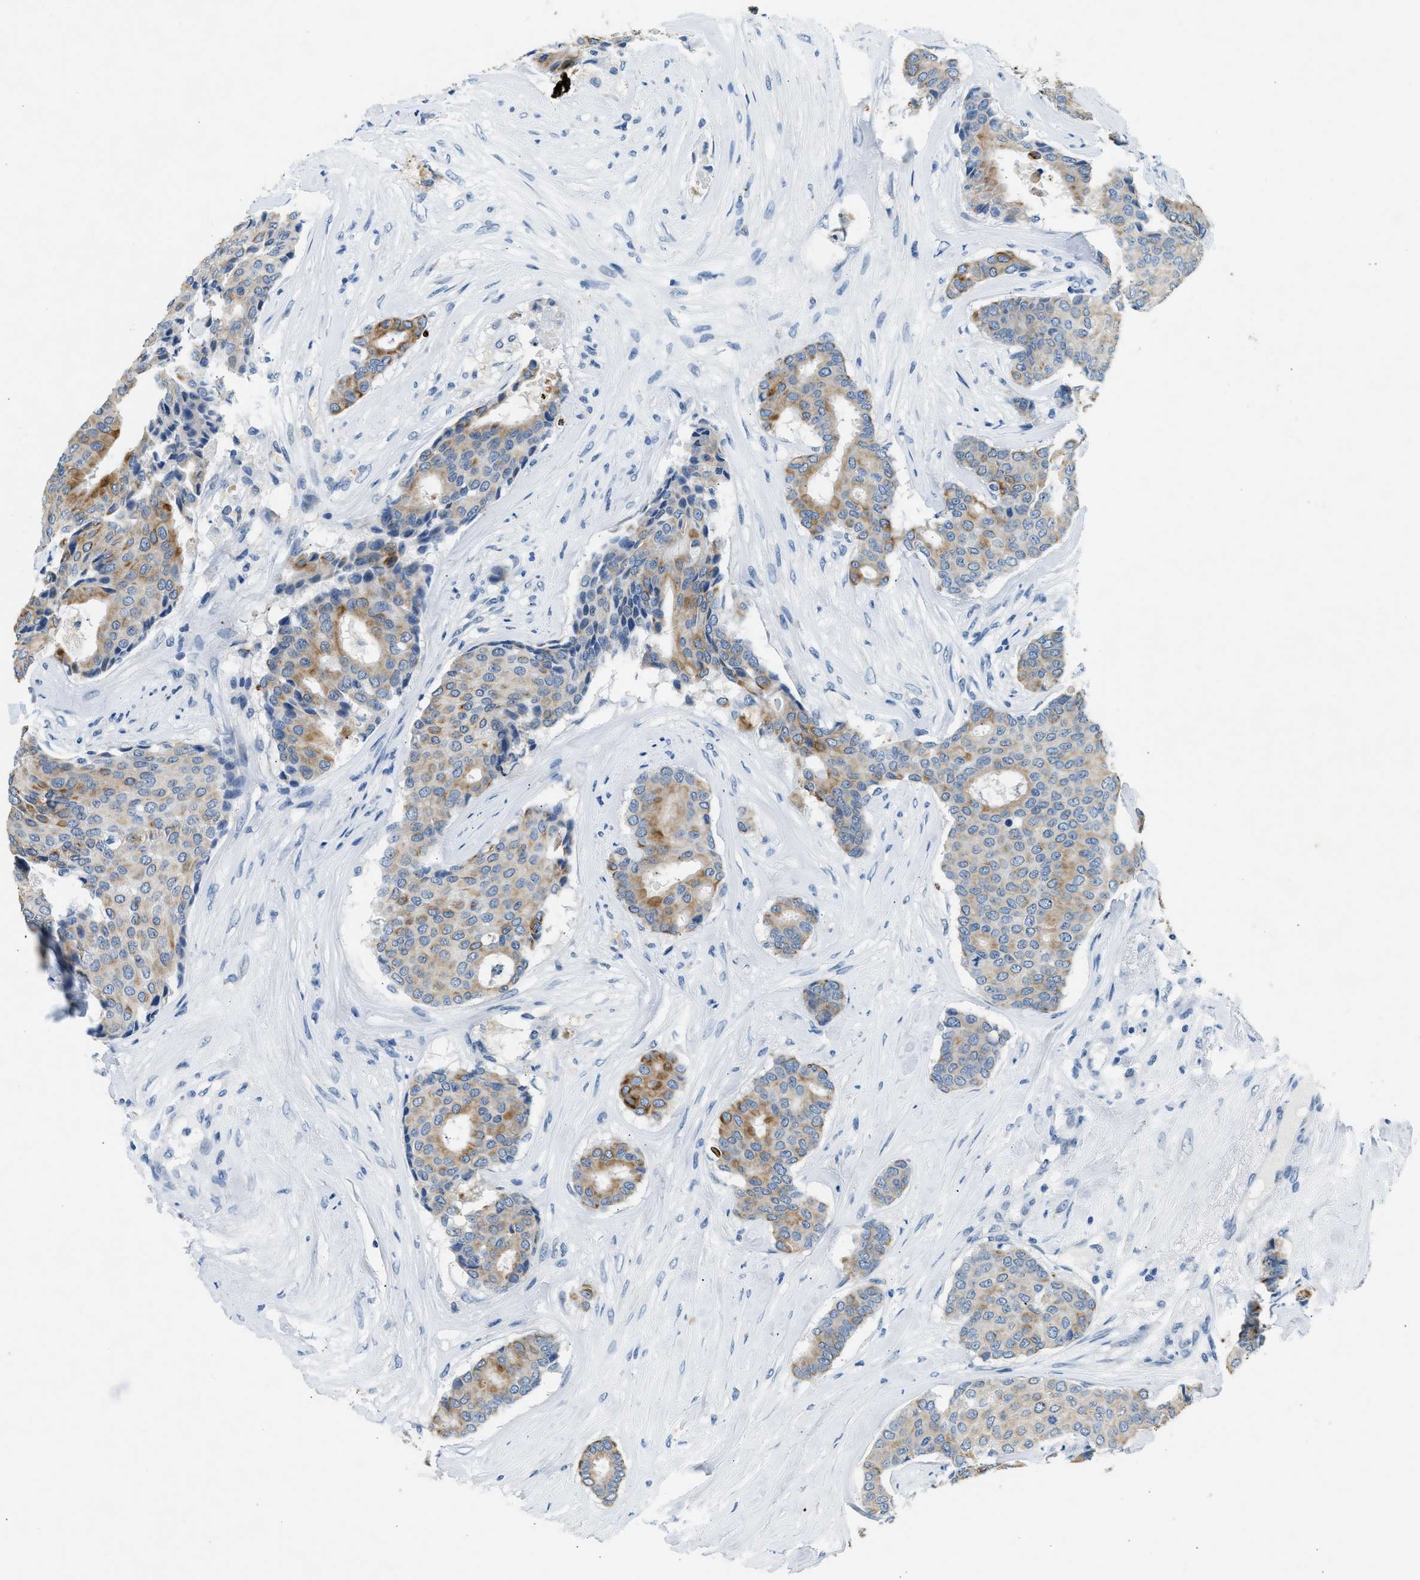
{"staining": {"intensity": "moderate", "quantity": "<25%", "location": "cytoplasmic/membranous"}, "tissue": "breast cancer", "cell_type": "Tumor cells", "image_type": "cancer", "snomed": [{"axis": "morphology", "description": "Duct carcinoma"}, {"axis": "topography", "description": "Breast"}], "caption": "This micrograph demonstrates immunohistochemistry (IHC) staining of breast cancer (intraductal carcinoma), with low moderate cytoplasmic/membranous staining in approximately <25% of tumor cells.", "gene": "CFAP20", "patient": {"sex": "female", "age": 75}}